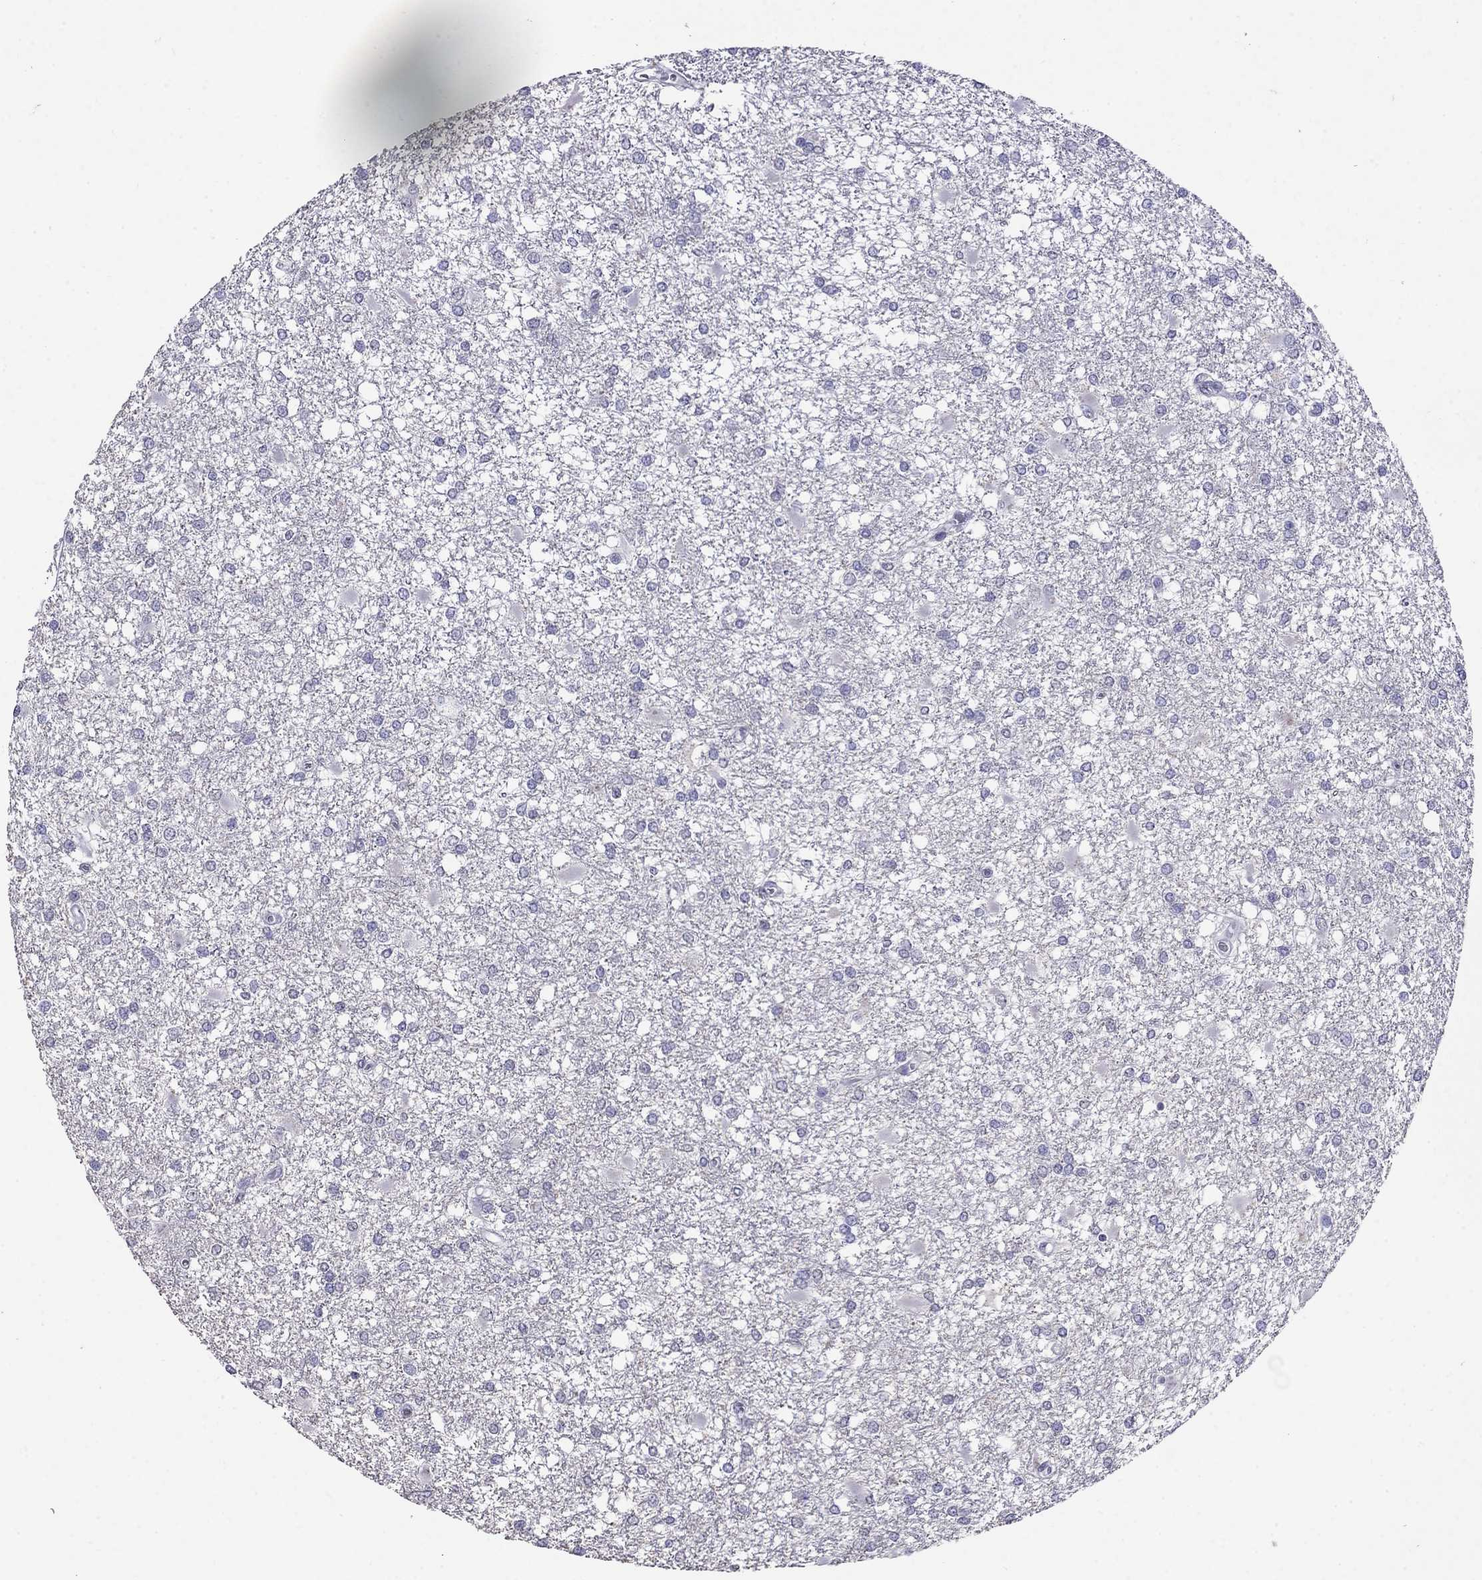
{"staining": {"intensity": "negative", "quantity": "none", "location": "none"}, "tissue": "glioma", "cell_type": "Tumor cells", "image_type": "cancer", "snomed": [{"axis": "morphology", "description": "Glioma, malignant, High grade"}, {"axis": "topography", "description": "Cerebral cortex"}], "caption": "The immunohistochemistry (IHC) photomicrograph has no significant positivity in tumor cells of malignant high-grade glioma tissue.", "gene": "CD8B", "patient": {"sex": "male", "age": 79}}